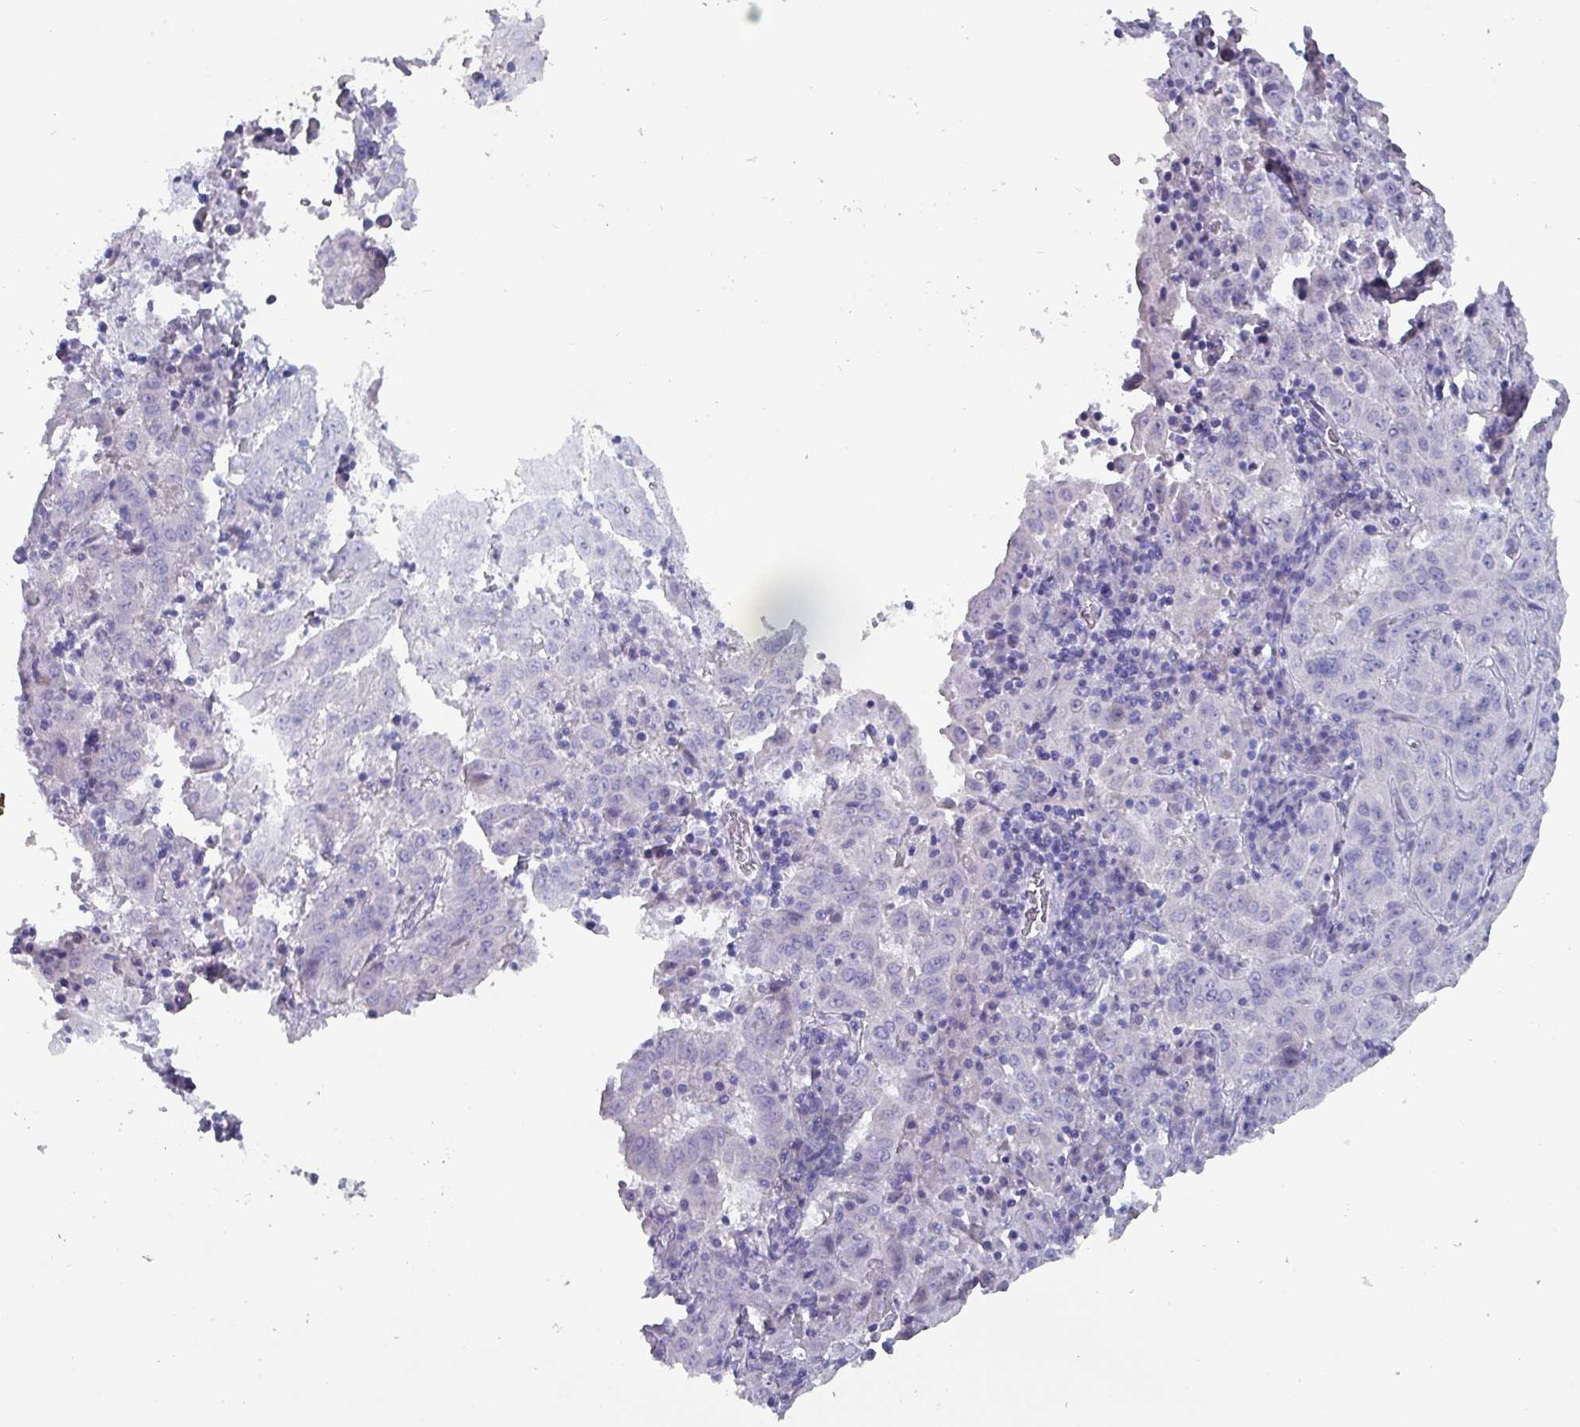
{"staining": {"intensity": "negative", "quantity": "none", "location": "none"}, "tissue": "pancreatic cancer", "cell_type": "Tumor cells", "image_type": "cancer", "snomed": [{"axis": "morphology", "description": "Adenocarcinoma, NOS"}, {"axis": "topography", "description": "Pancreas"}], "caption": "Tumor cells show no significant staining in adenocarcinoma (pancreatic).", "gene": "INS-IGF2", "patient": {"sex": "male", "age": 63}}